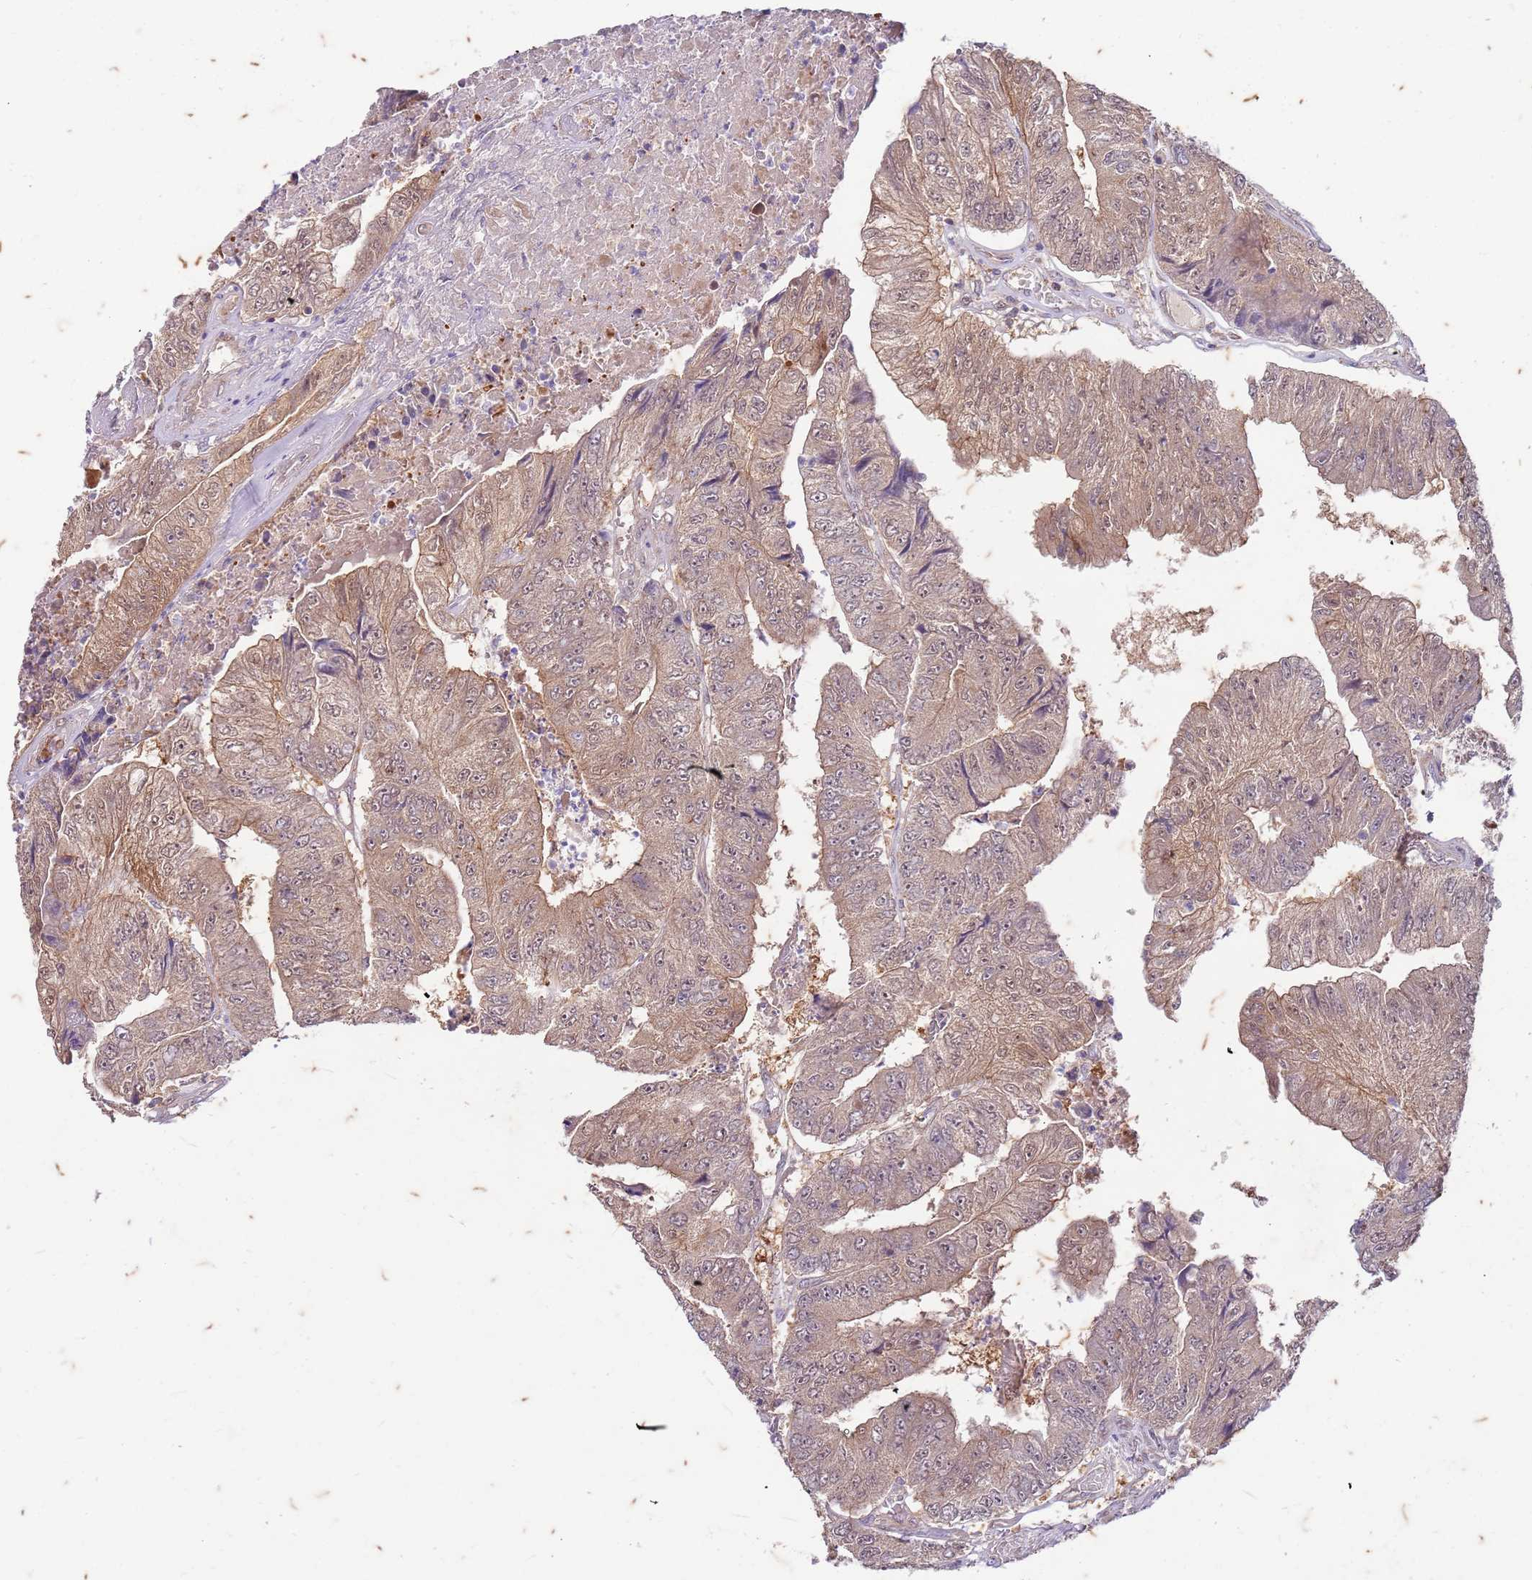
{"staining": {"intensity": "weak", "quantity": ">75%", "location": "cytoplasmic/membranous,nuclear"}, "tissue": "colorectal cancer", "cell_type": "Tumor cells", "image_type": "cancer", "snomed": [{"axis": "morphology", "description": "Adenocarcinoma, NOS"}, {"axis": "topography", "description": "Colon"}], "caption": "A micrograph of adenocarcinoma (colorectal) stained for a protein shows weak cytoplasmic/membranous and nuclear brown staining in tumor cells.", "gene": "RAPGEF3", "patient": {"sex": "female", "age": 67}}